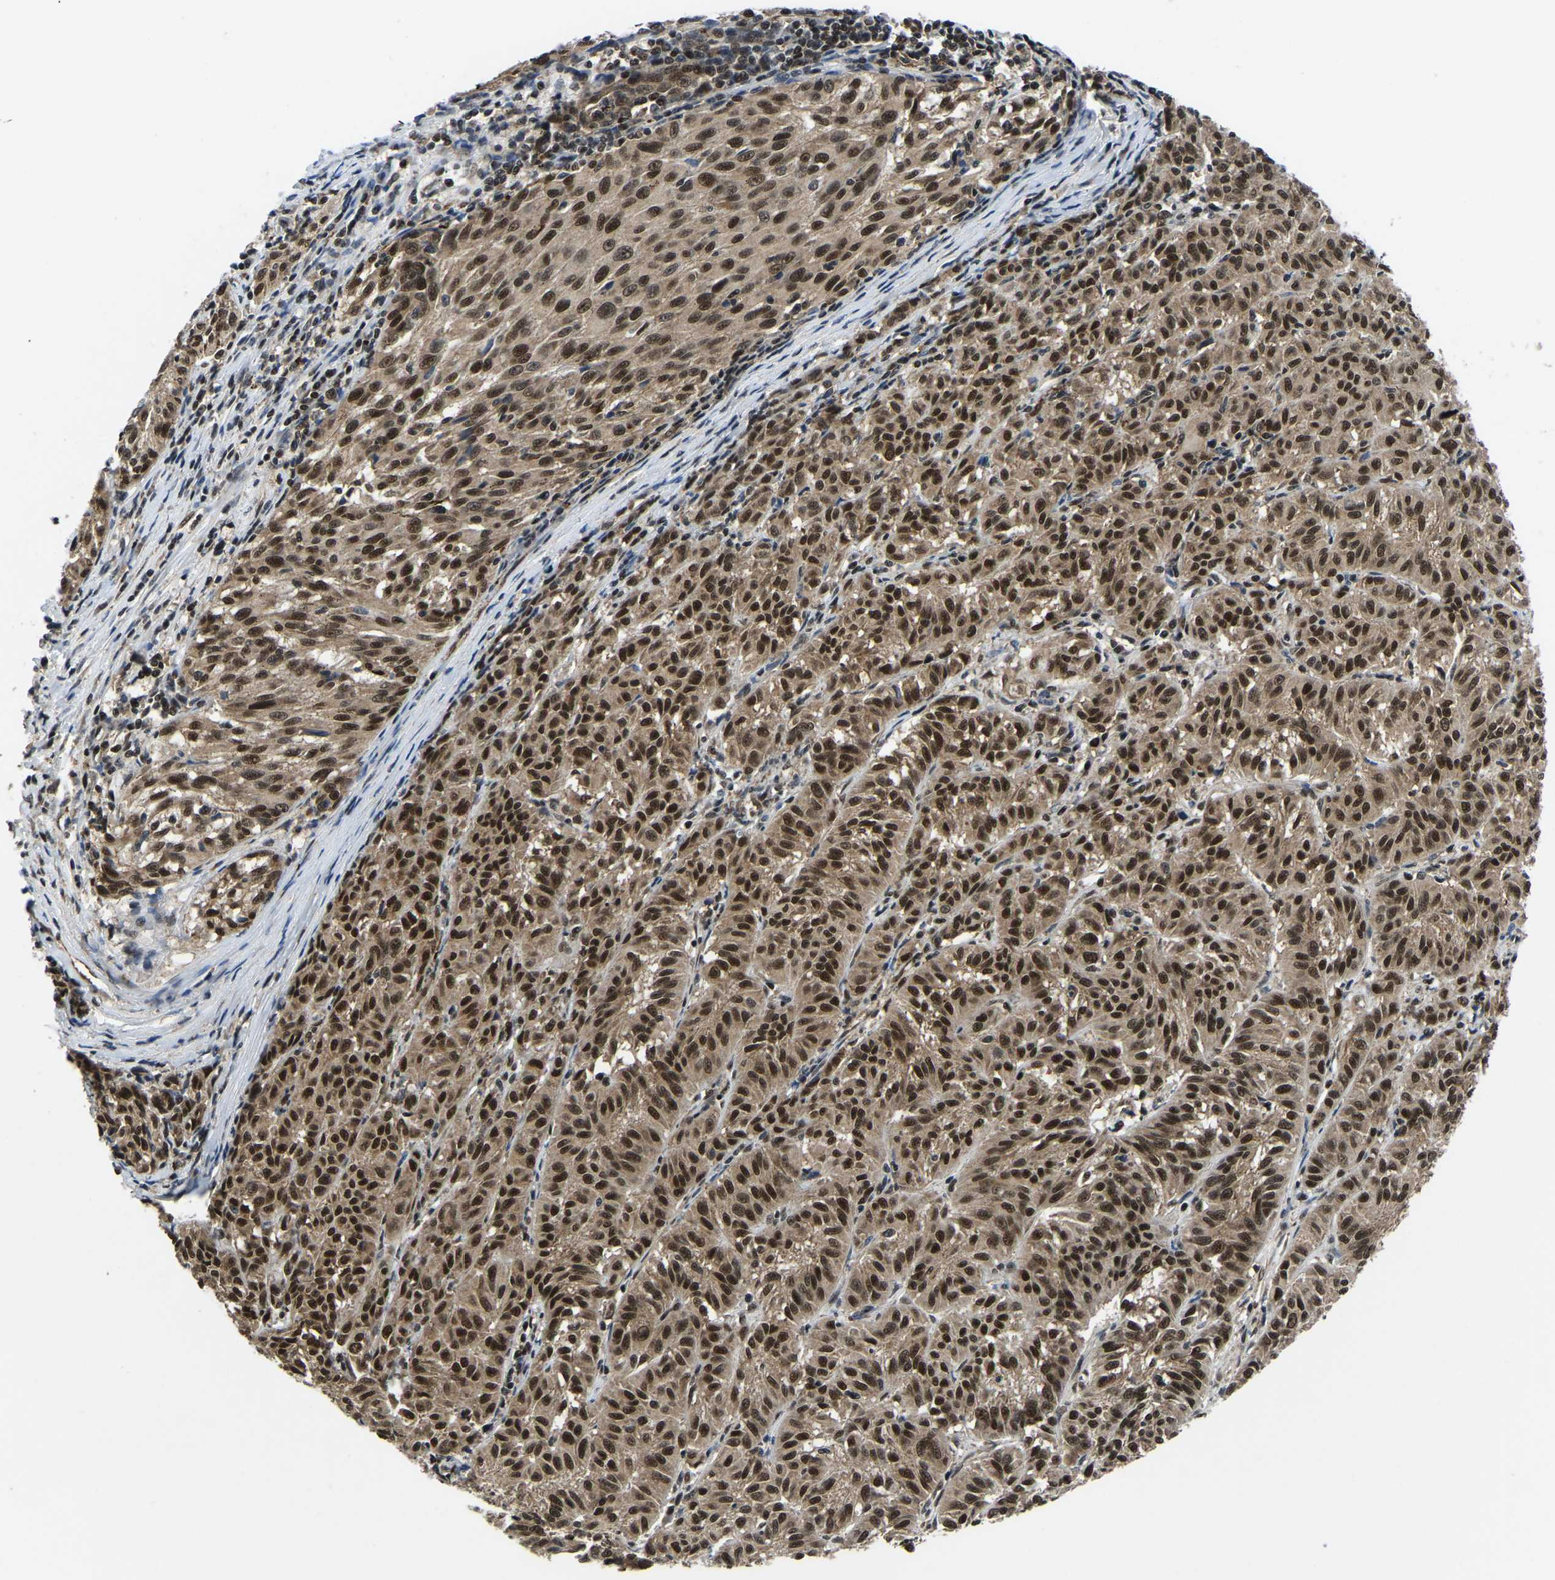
{"staining": {"intensity": "strong", "quantity": ">75%", "location": "cytoplasmic/membranous,nuclear"}, "tissue": "melanoma", "cell_type": "Tumor cells", "image_type": "cancer", "snomed": [{"axis": "morphology", "description": "Malignant melanoma, NOS"}, {"axis": "topography", "description": "Skin"}], "caption": "Immunohistochemical staining of human melanoma demonstrates high levels of strong cytoplasmic/membranous and nuclear expression in approximately >75% of tumor cells. The protein is shown in brown color, while the nuclei are stained blue.", "gene": "DFFA", "patient": {"sex": "female", "age": 72}}